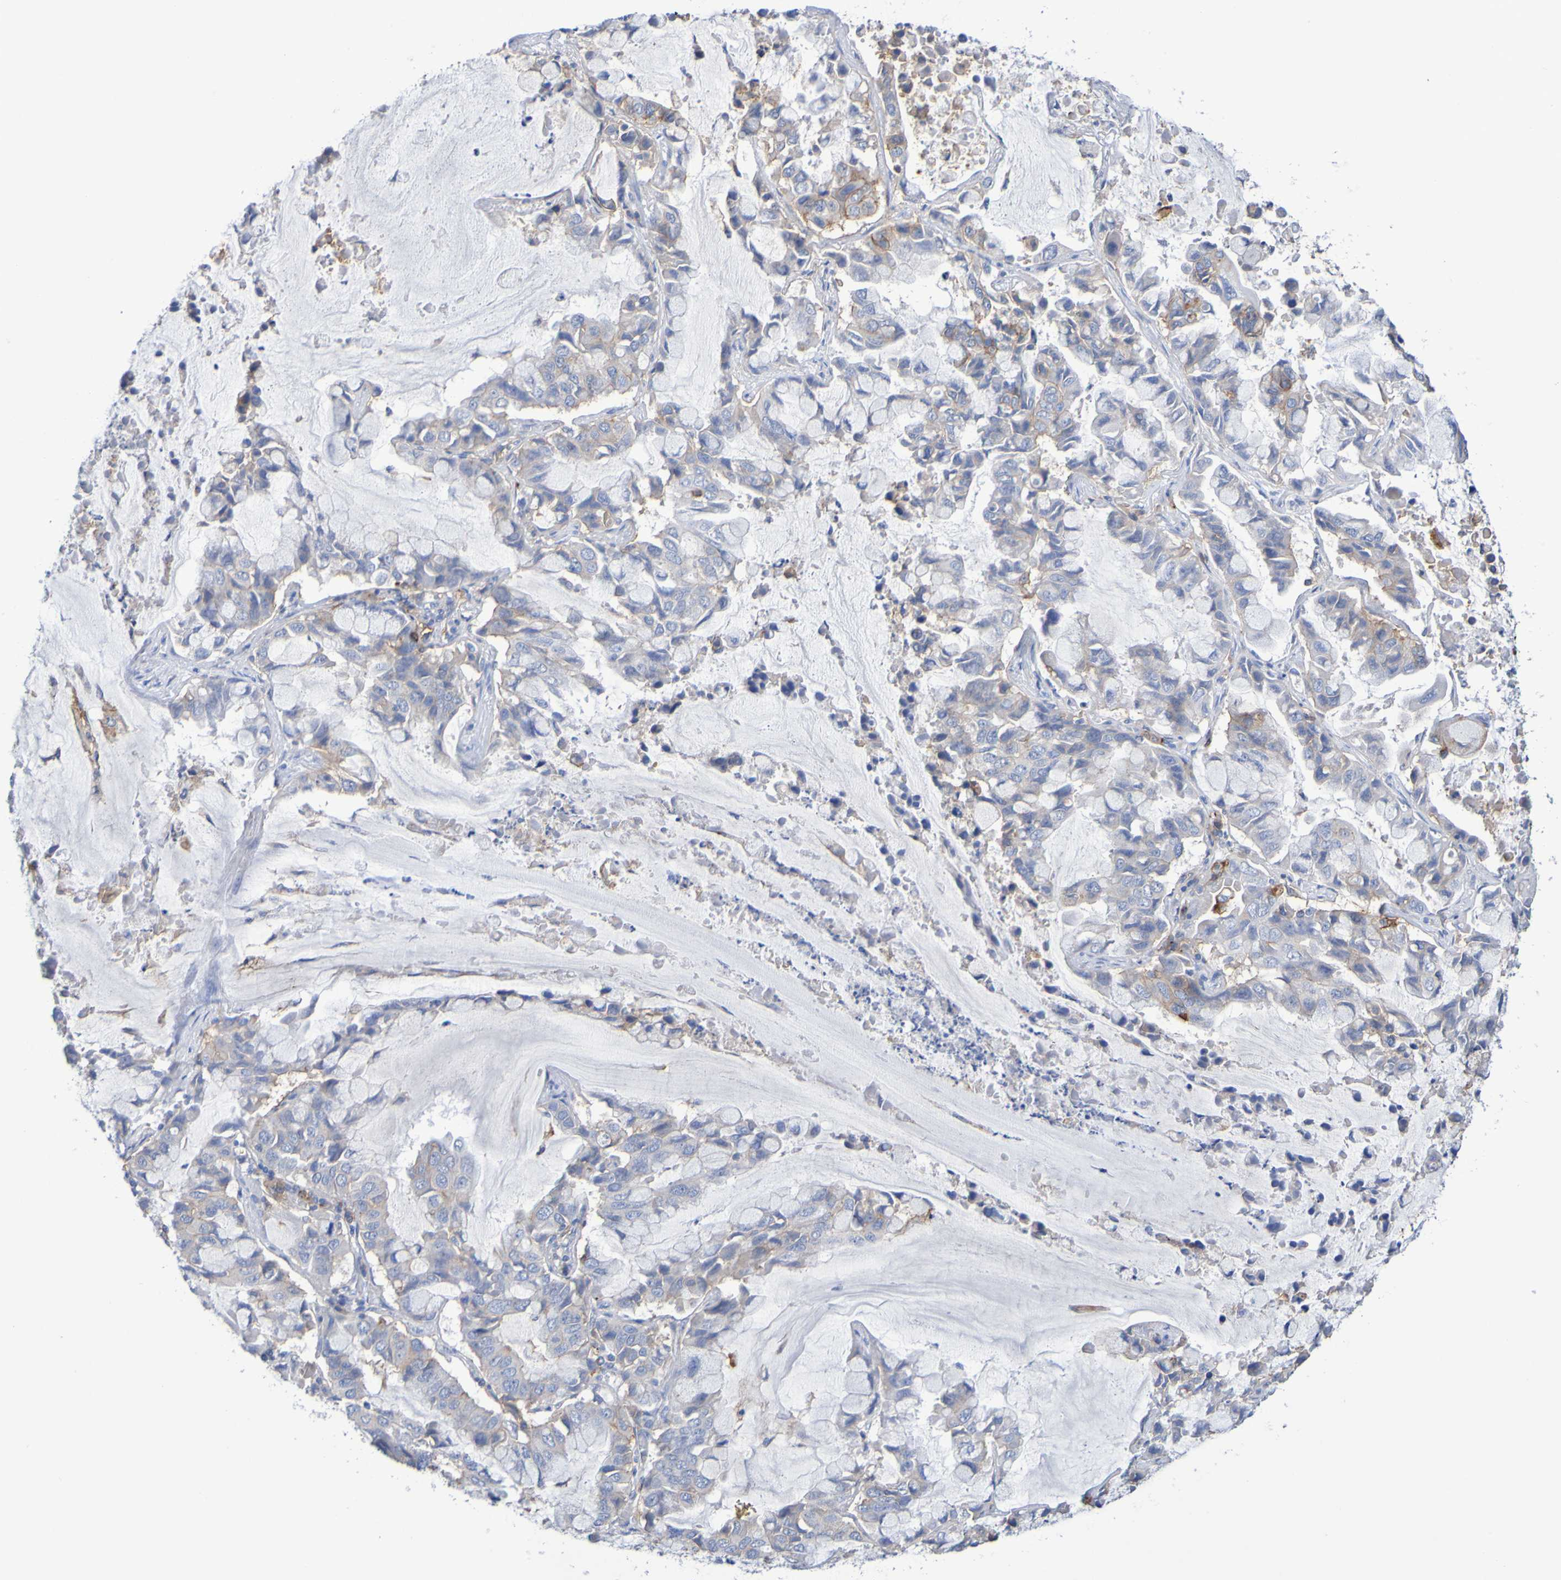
{"staining": {"intensity": "moderate", "quantity": "<25%", "location": "cytoplasmic/membranous"}, "tissue": "lung cancer", "cell_type": "Tumor cells", "image_type": "cancer", "snomed": [{"axis": "morphology", "description": "Adenocarcinoma, NOS"}, {"axis": "topography", "description": "Lung"}], "caption": "Immunohistochemical staining of lung adenocarcinoma exhibits low levels of moderate cytoplasmic/membranous positivity in approximately <25% of tumor cells.", "gene": "SLC3A2", "patient": {"sex": "male", "age": 64}}